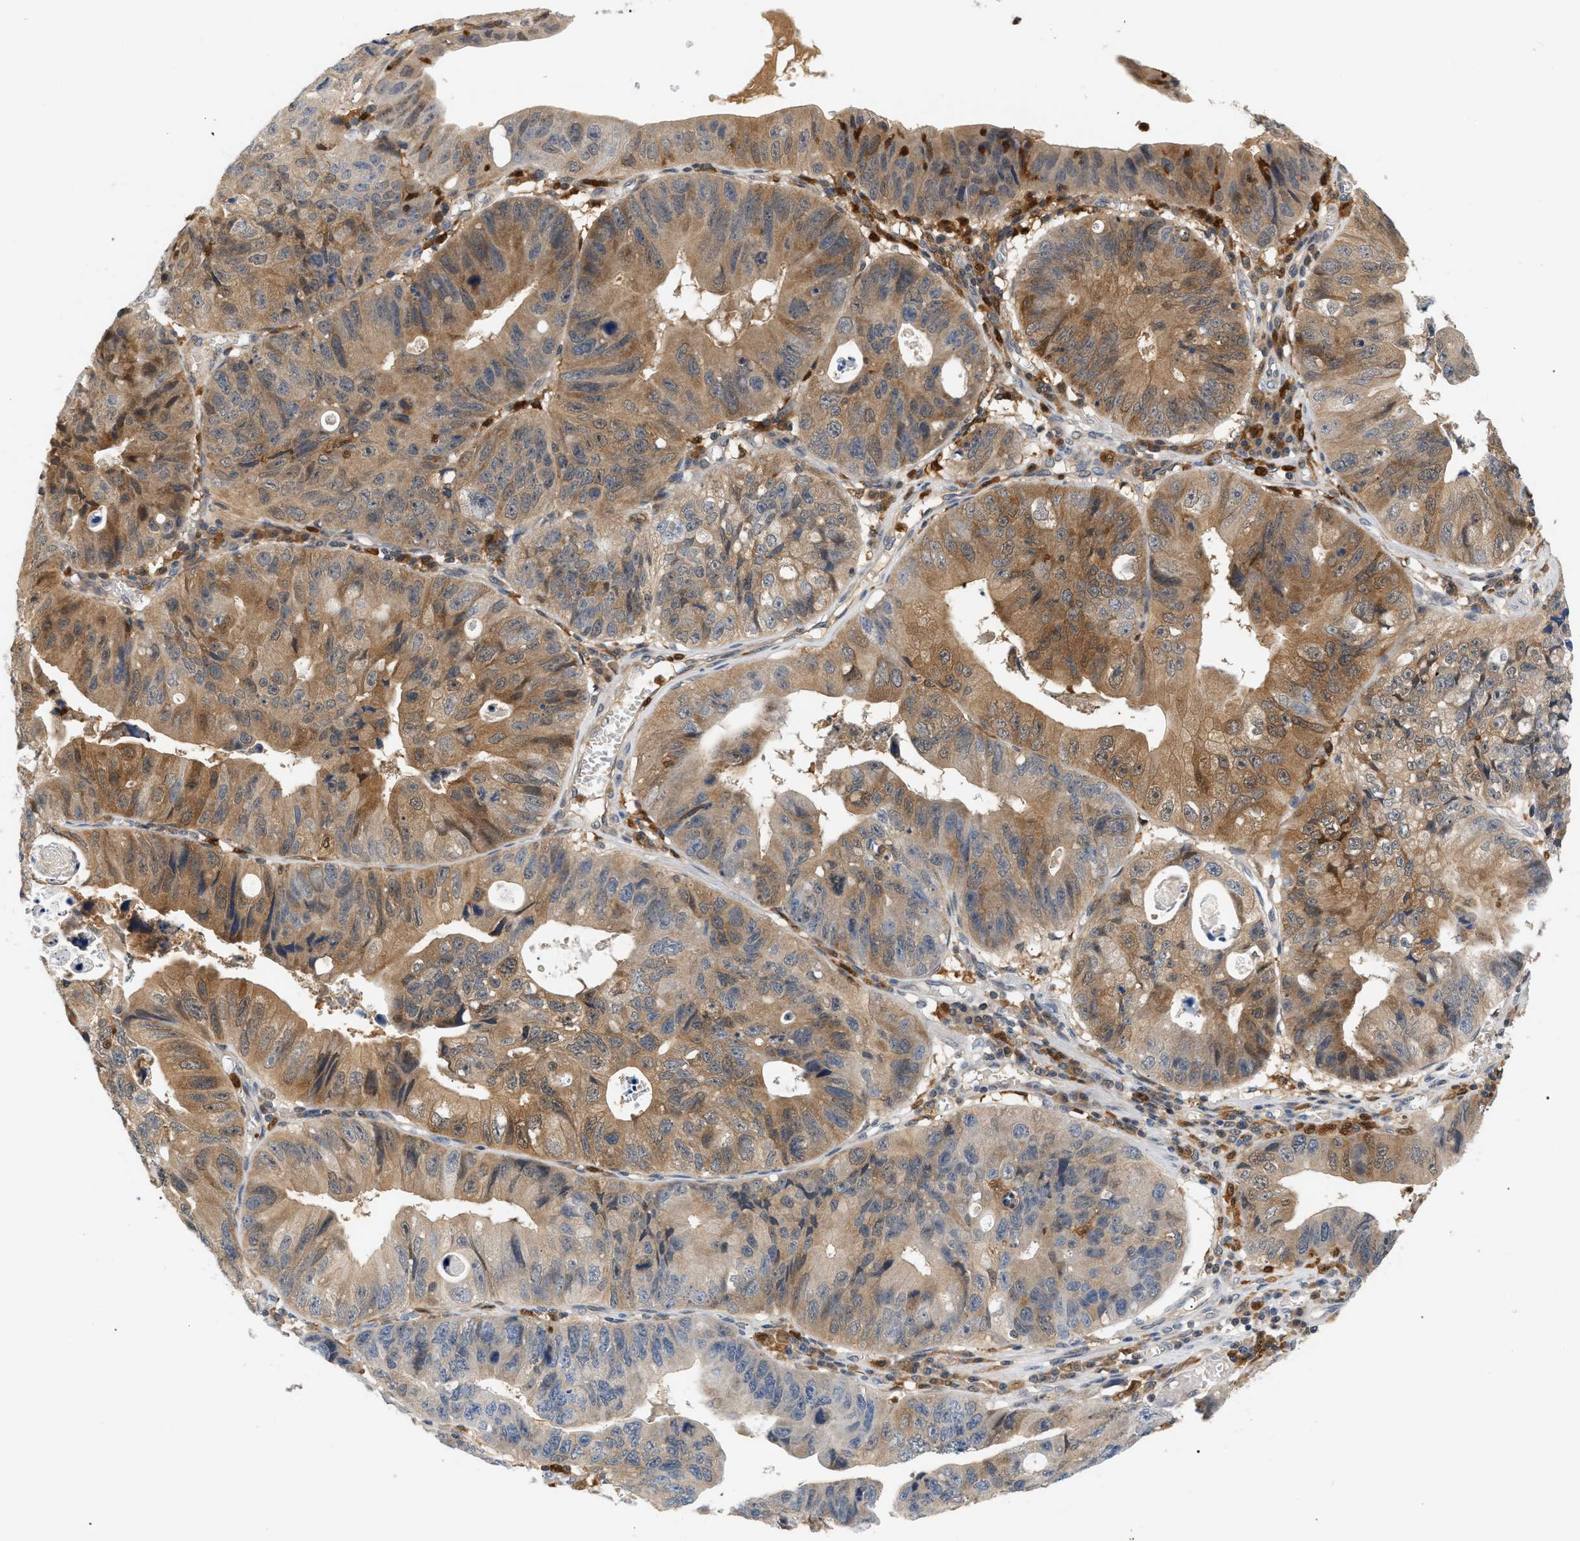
{"staining": {"intensity": "moderate", "quantity": "25%-75%", "location": "cytoplasmic/membranous"}, "tissue": "stomach cancer", "cell_type": "Tumor cells", "image_type": "cancer", "snomed": [{"axis": "morphology", "description": "Adenocarcinoma, NOS"}, {"axis": "topography", "description": "Stomach"}], "caption": "DAB (3,3'-diaminobenzidine) immunohistochemical staining of adenocarcinoma (stomach) reveals moderate cytoplasmic/membranous protein expression in approximately 25%-75% of tumor cells. (DAB IHC, brown staining for protein, blue staining for nuclei).", "gene": "PYCARD", "patient": {"sex": "male", "age": 59}}